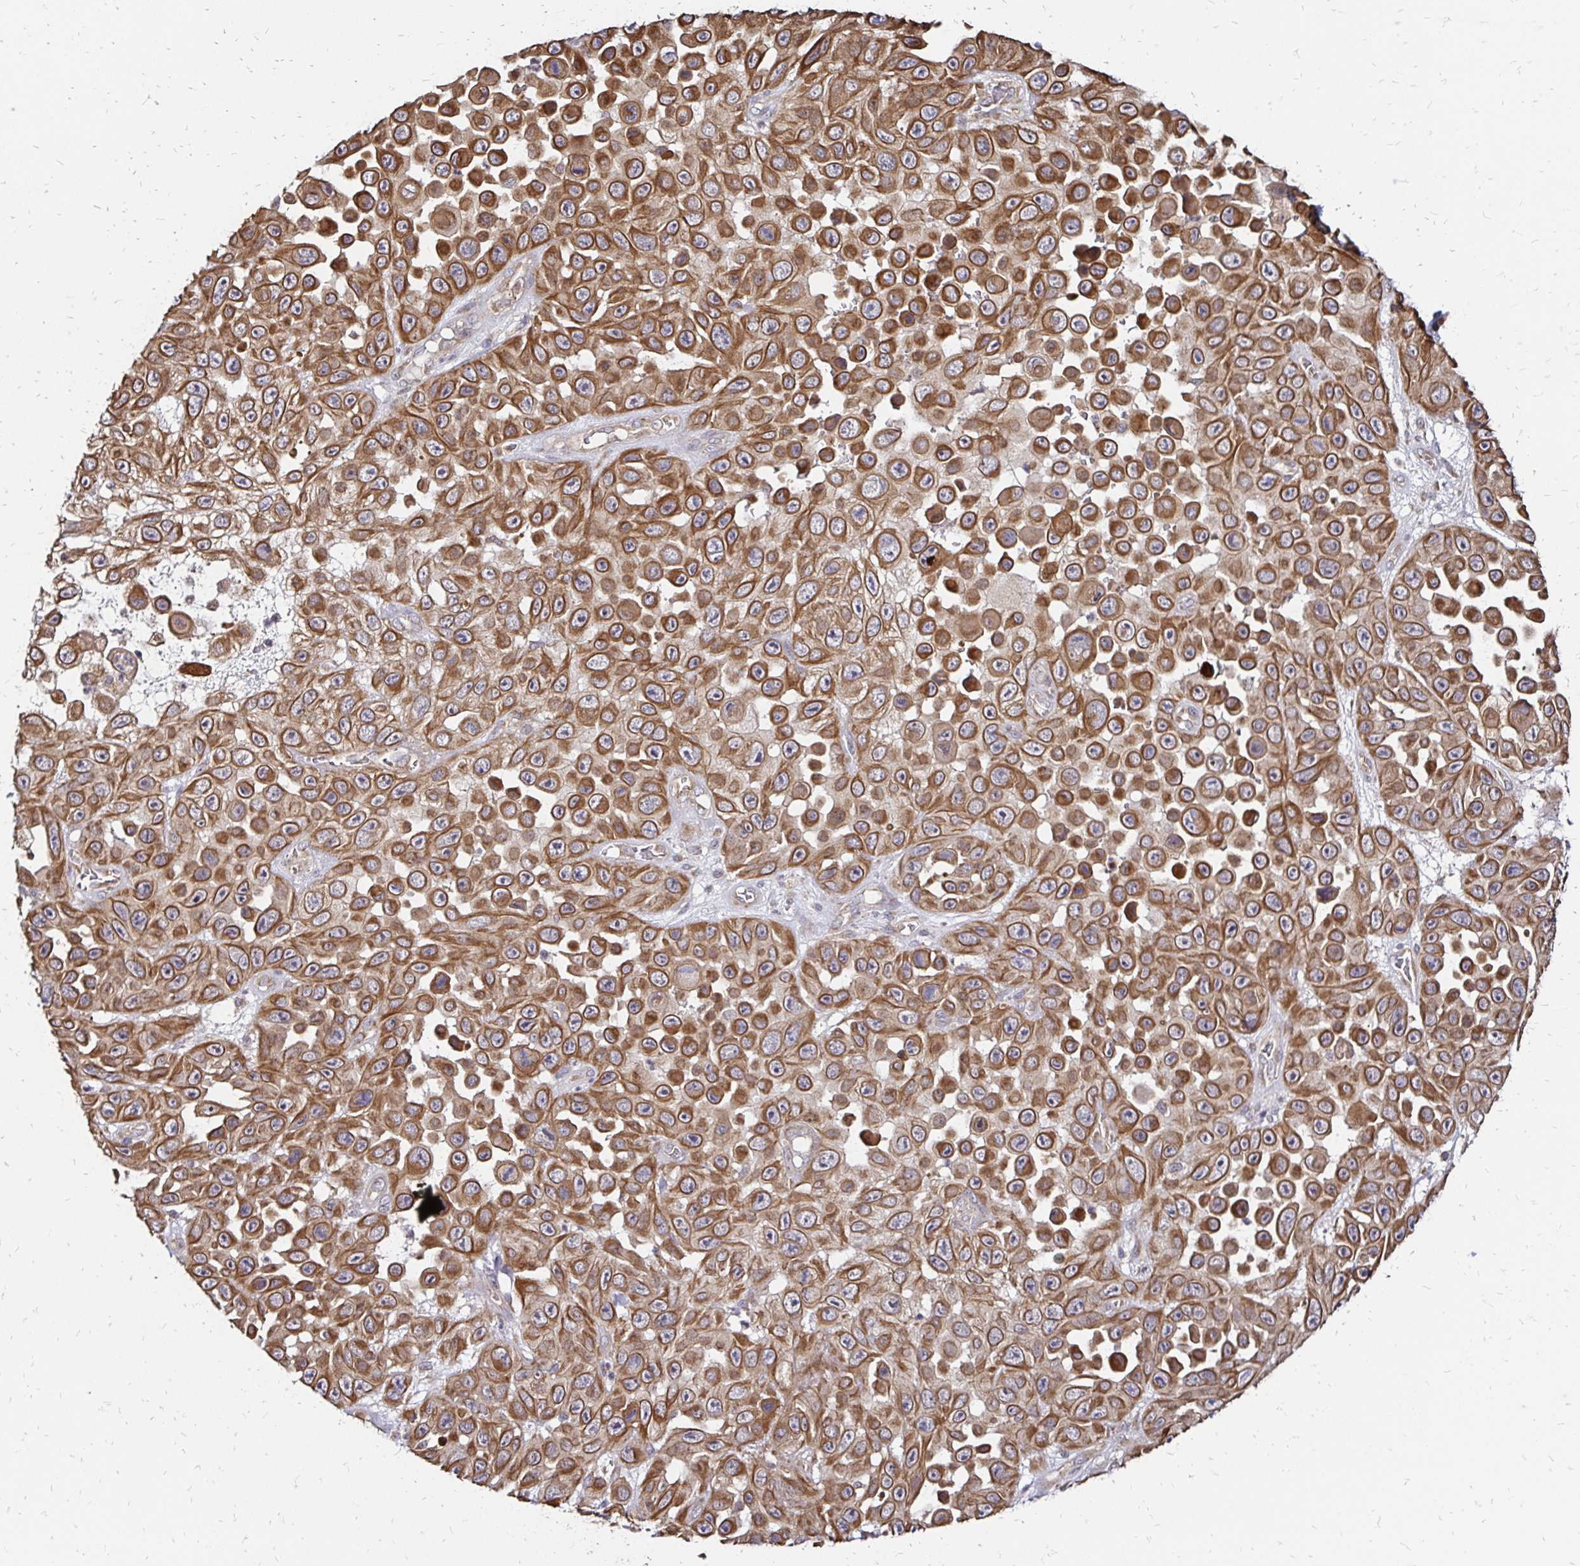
{"staining": {"intensity": "moderate", "quantity": ">75%", "location": "cytoplasmic/membranous"}, "tissue": "skin cancer", "cell_type": "Tumor cells", "image_type": "cancer", "snomed": [{"axis": "morphology", "description": "Squamous cell carcinoma, NOS"}, {"axis": "topography", "description": "Skin"}], "caption": "A medium amount of moderate cytoplasmic/membranous positivity is appreciated in about >75% of tumor cells in squamous cell carcinoma (skin) tissue. (IHC, brightfield microscopy, high magnification).", "gene": "ZW10", "patient": {"sex": "male", "age": 81}}